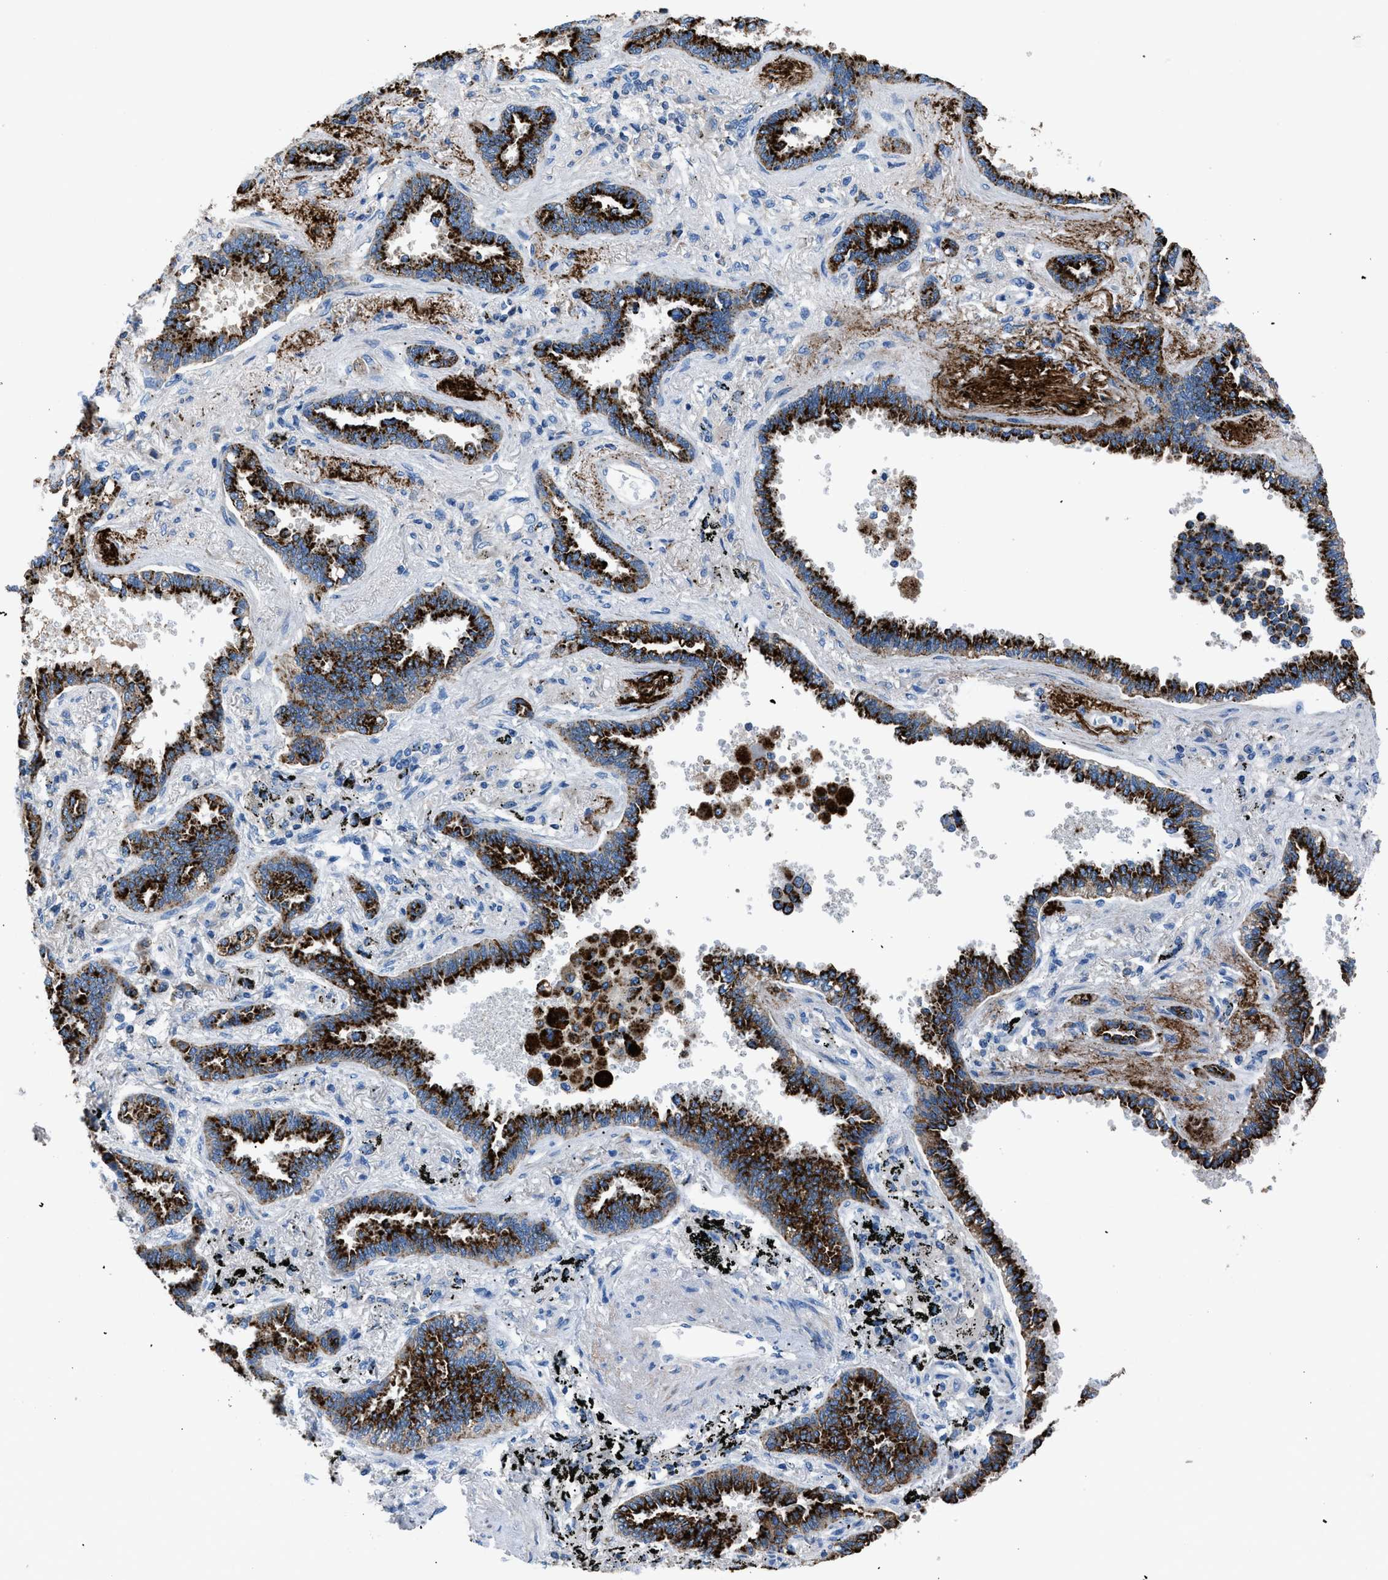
{"staining": {"intensity": "strong", "quantity": ">75%", "location": "cytoplasmic/membranous"}, "tissue": "lung cancer", "cell_type": "Tumor cells", "image_type": "cancer", "snomed": [{"axis": "morphology", "description": "Normal tissue, NOS"}, {"axis": "morphology", "description": "Adenocarcinoma, NOS"}, {"axis": "topography", "description": "Lung"}], "caption": "IHC of human lung cancer (adenocarcinoma) shows high levels of strong cytoplasmic/membranous expression in approximately >75% of tumor cells.", "gene": "SGCZ", "patient": {"sex": "male", "age": 59}}